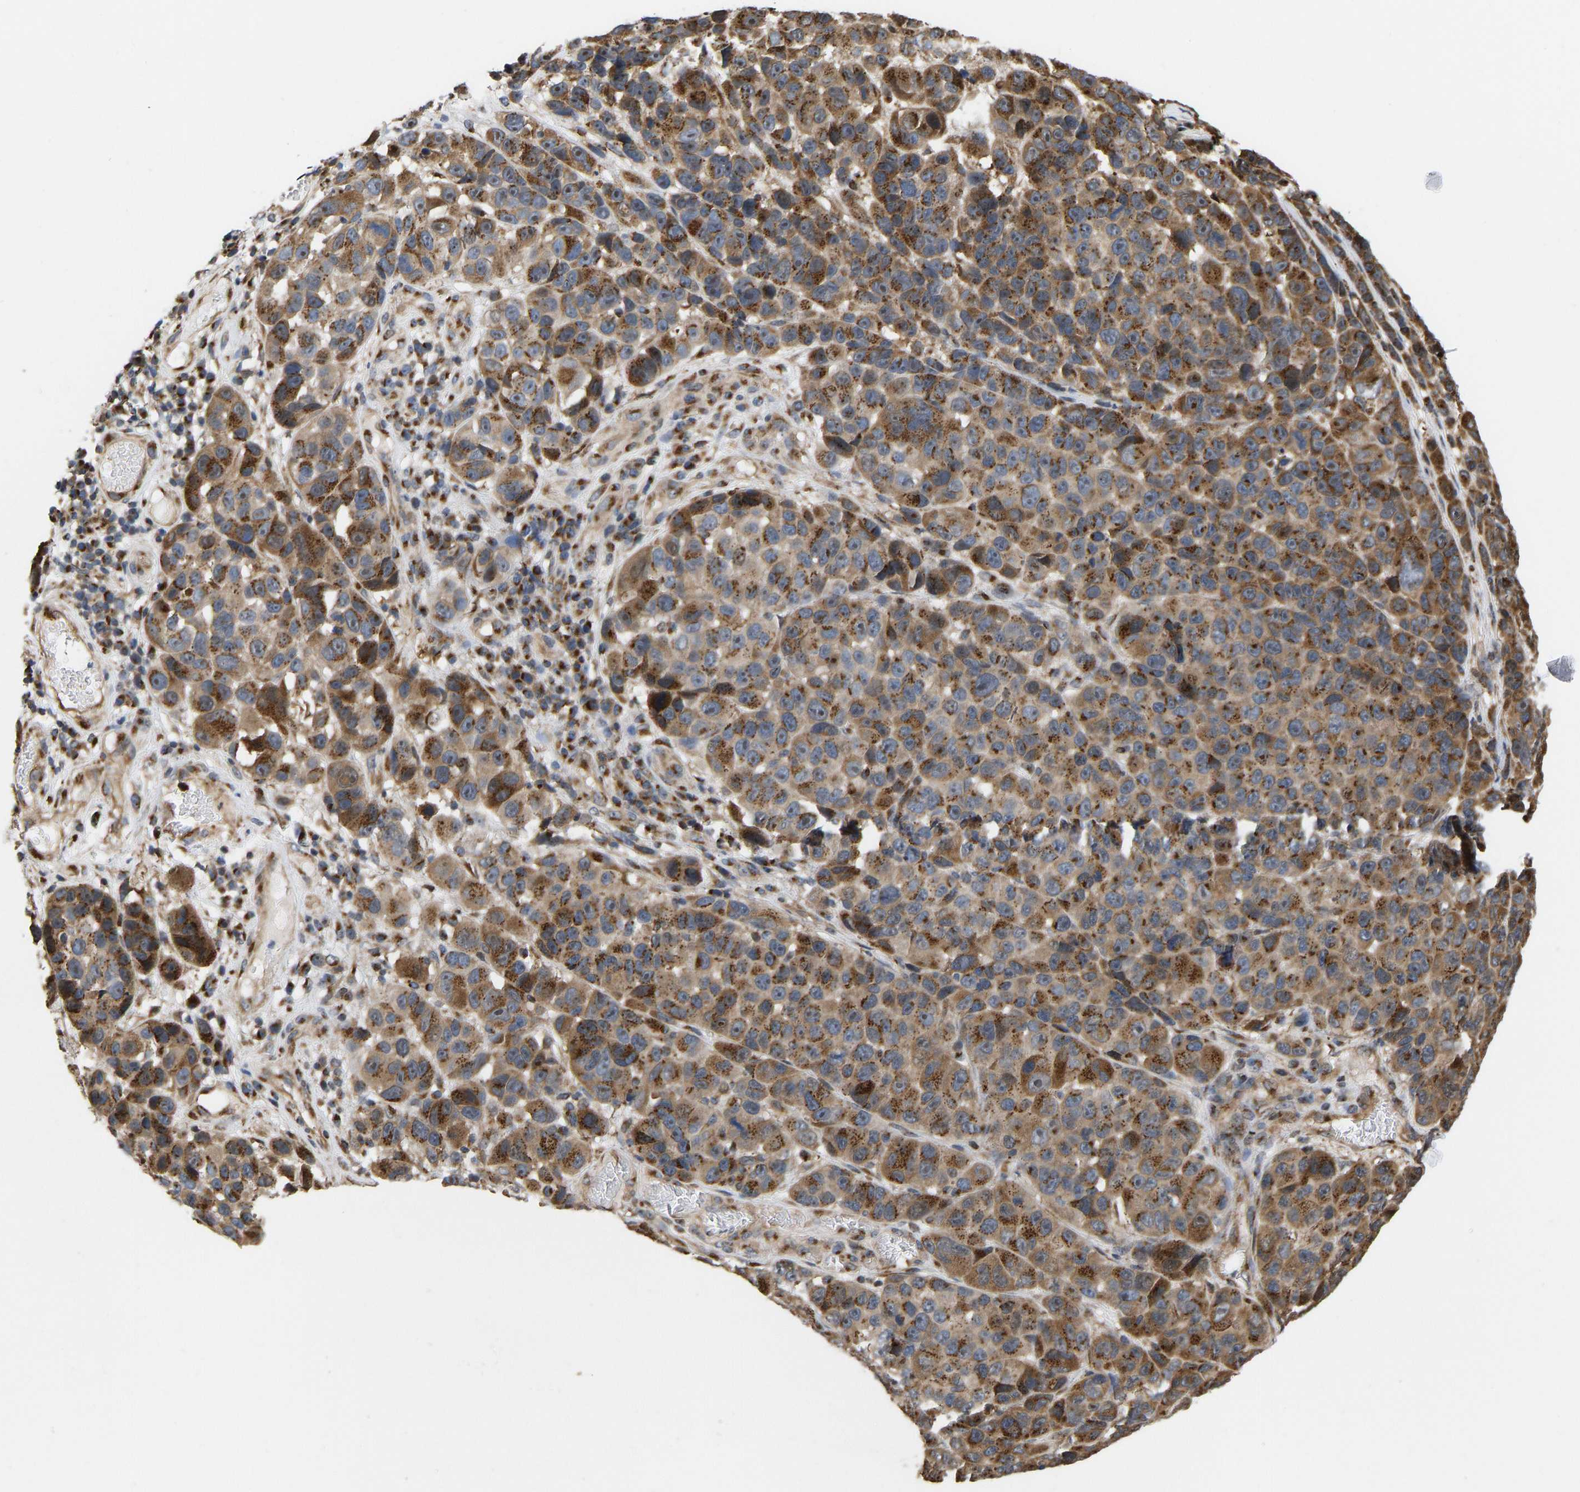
{"staining": {"intensity": "moderate", "quantity": ">75%", "location": "cytoplasmic/membranous"}, "tissue": "melanoma", "cell_type": "Tumor cells", "image_type": "cancer", "snomed": [{"axis": "morphology", "description": "Malignant melanoma, NOS"}, {"axis": "topography", "description": "Skin"}], "caption": "Immunohistochemical staining of human melanoma reveals medium levels of moderate cytoplasmic/membranous protein positivity in about >75% of tumor cells.", "gene": "YIPF4", "patient": {"sex": "male", "age": 53}}